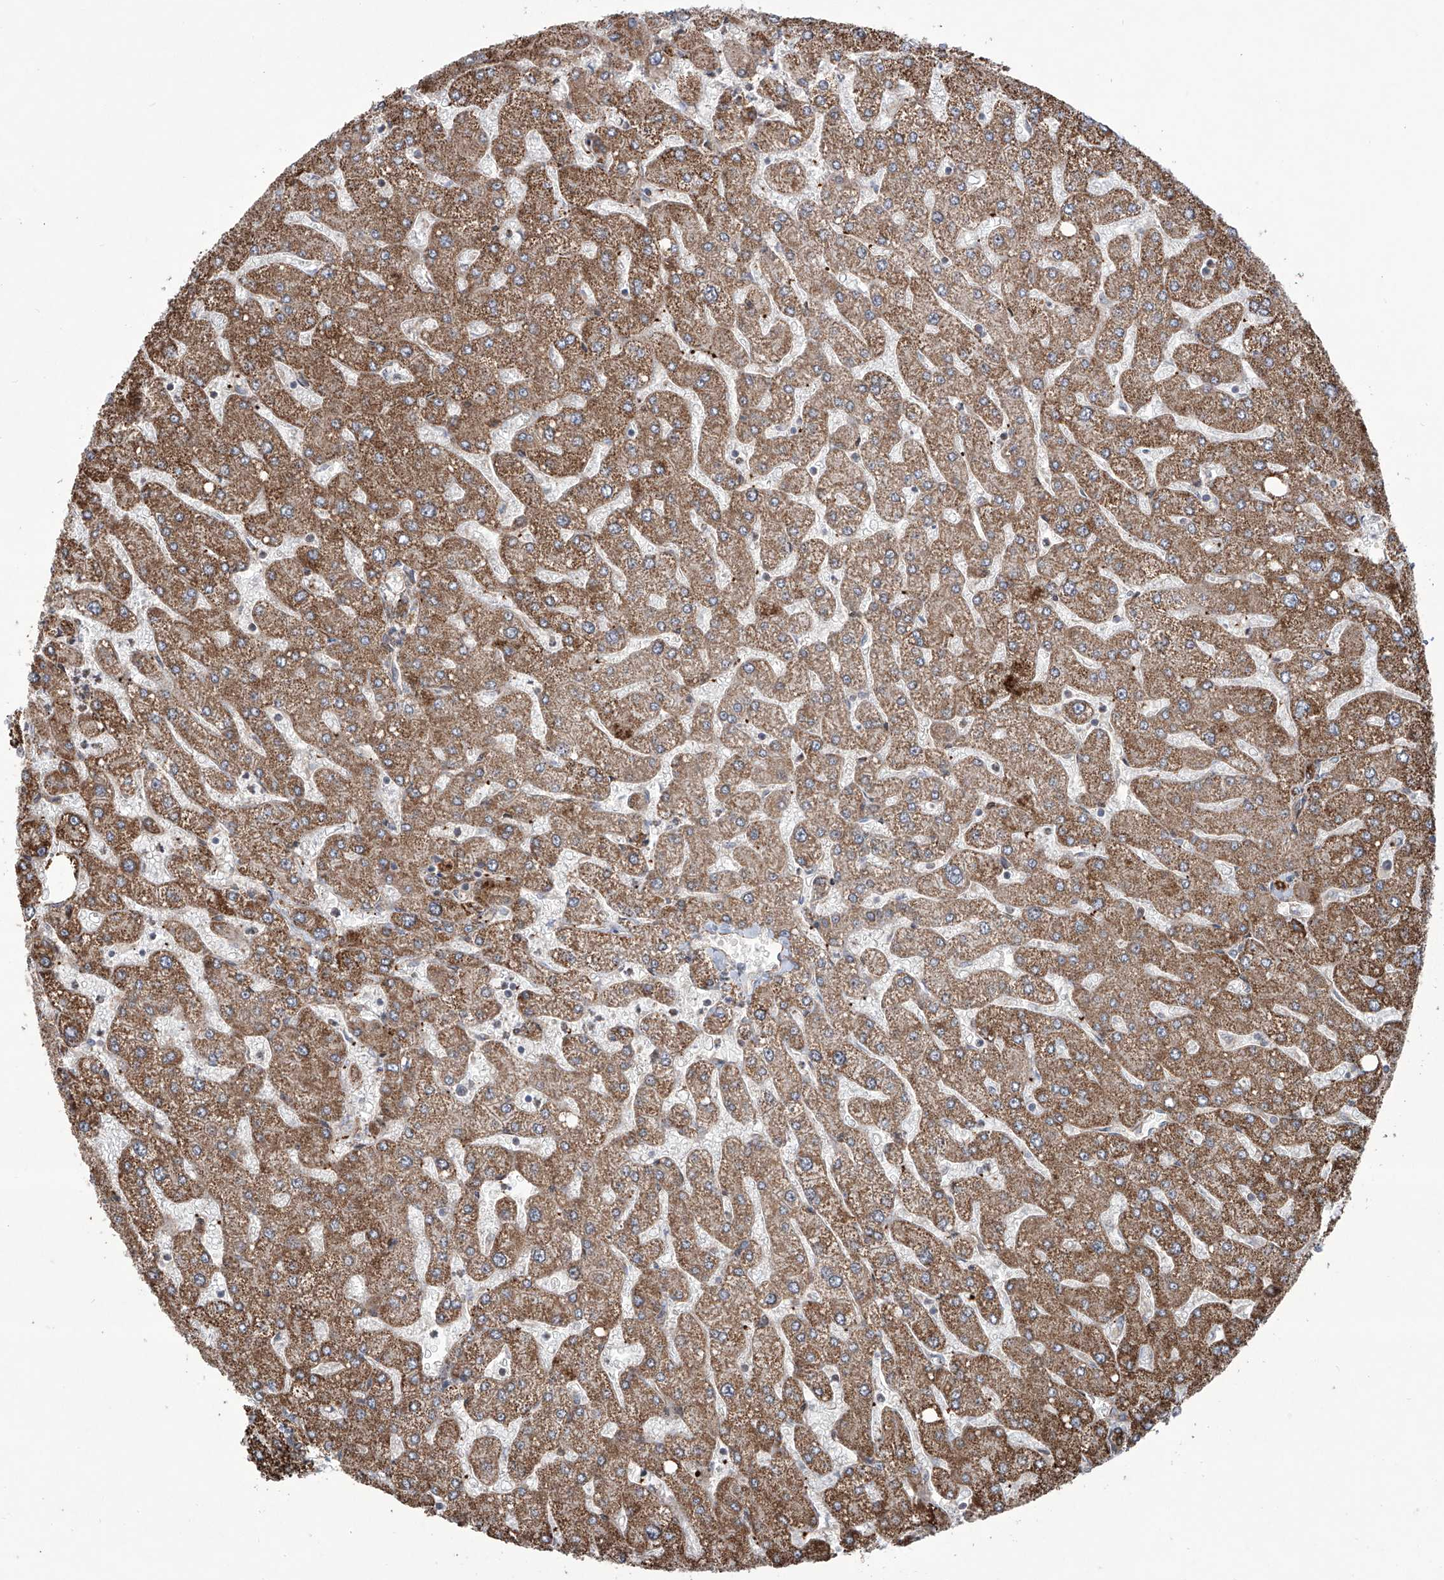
{"staining": {"intensity": "strong", "quantity": ">75%", "location": "cytoplasmic/membranous"}, "tissue": "liver", "cell_type": "Cholangiocytes", "image_type": "normal", "snomed": [{"axis": "morphology", "description": "Normal tissue, NOS"}, {"axis": "topography", "description": "Liver"}], "caption": "DAB (3,3'-diaminobenzidine) immunohistochemical staining of benign human liver exhibits strong cytoplasmic/membranous protein staining in about >75% of cholangiocytes. Using DAB (3,3'-diaminobenzidine) (brown) and hematoxylin (blue) stains, captured at high magnification using brightfield microscopy.", "gene": "APAF1", "patient": {"sex": "male", "age": 55}}